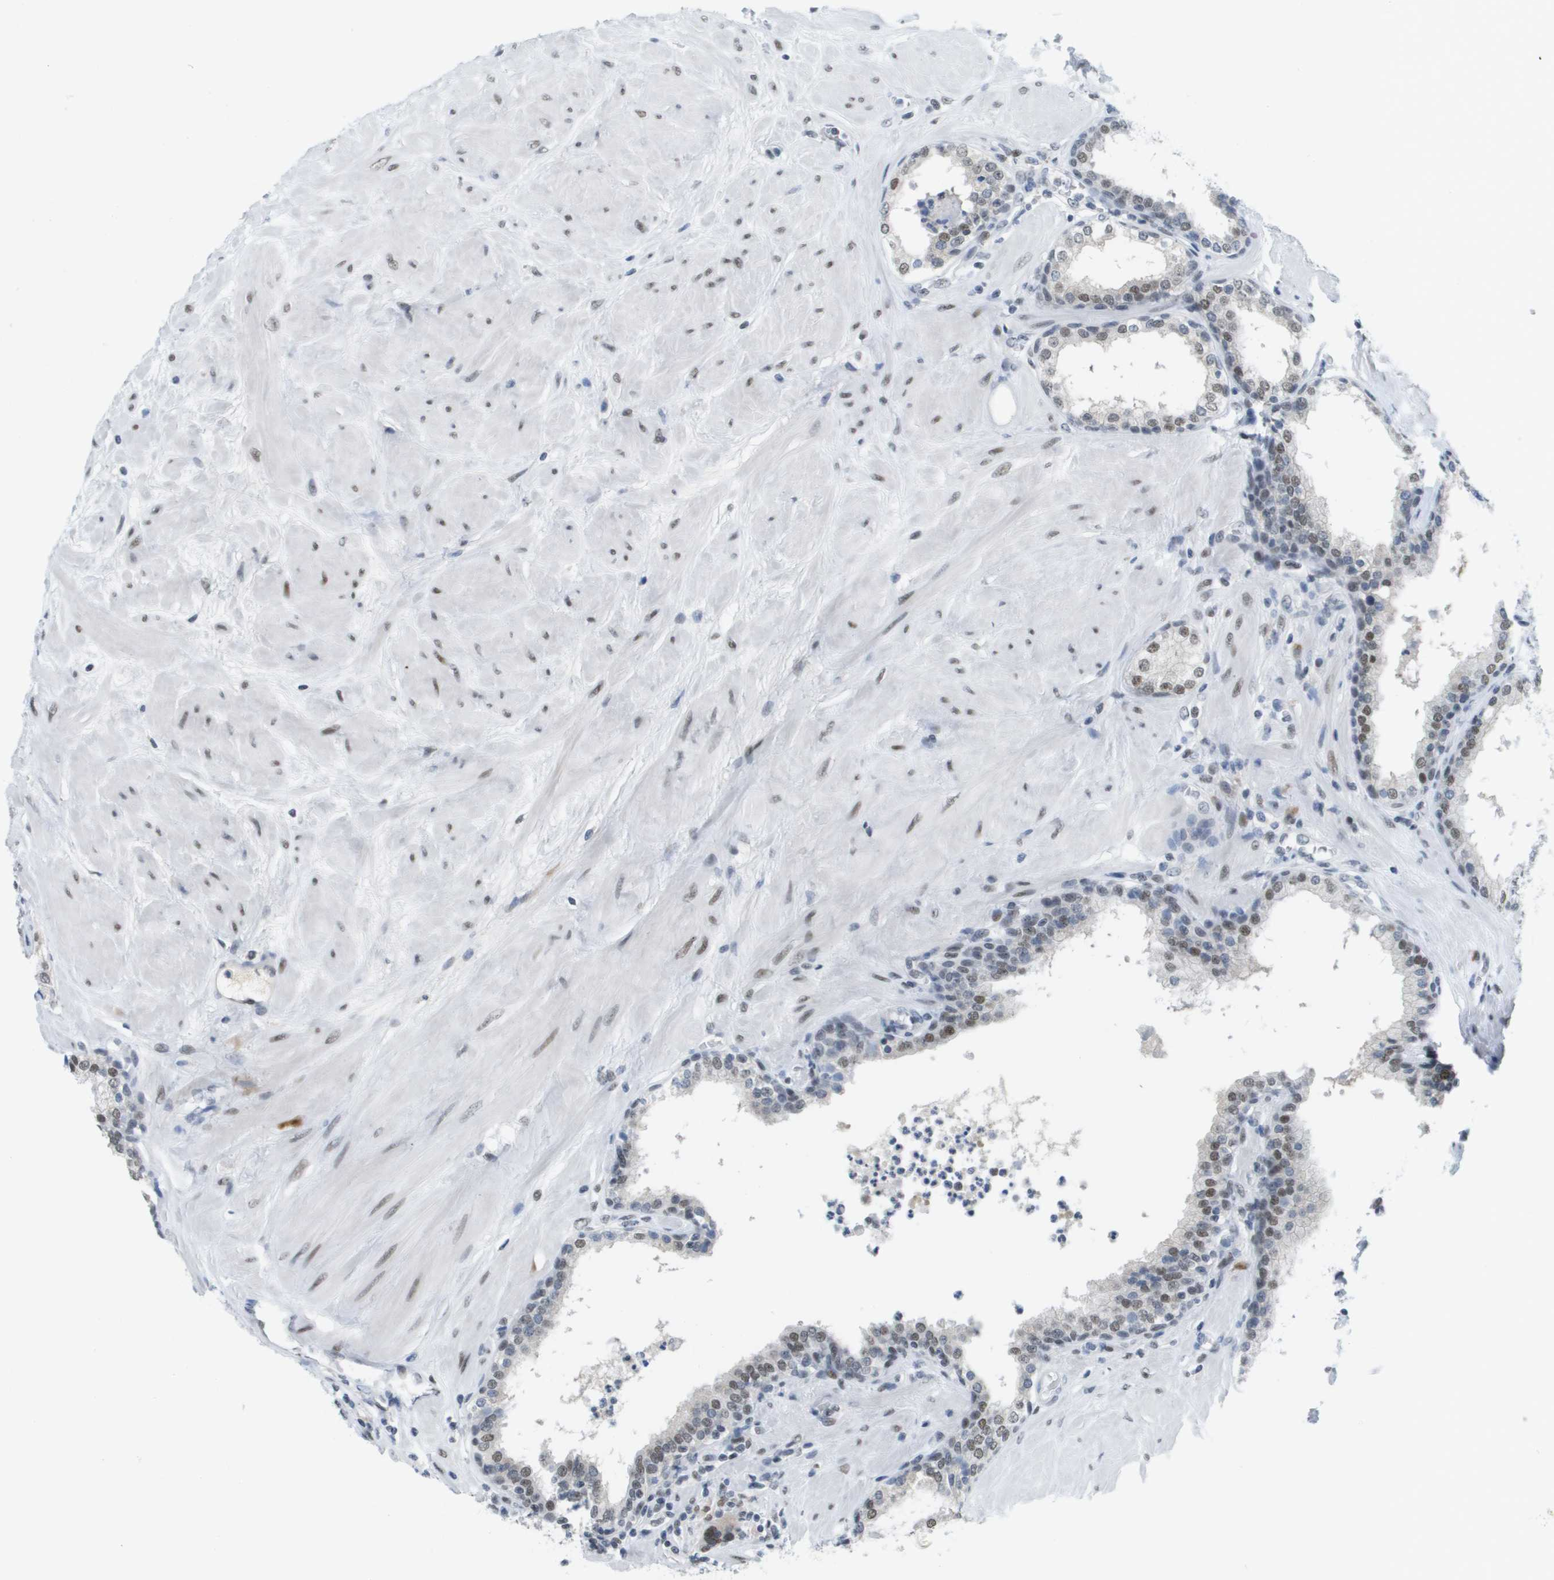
{"staining": {"intensity": "moderate", "quantity": ">75%", "location": "nuclear"}, "tissue": "prostate", "cell_type": "Glandular cells", "image_type": "normal", "snomed": [{"axis": "morphology", "description": "Normal tissue, NOS"}, {"axis": "topography", "description": "Prostate"}], "caption": "DAB immunohistochemical staining of benign human prostate exhibits moderate nuclear protein positivity in about >75% of glandular cells. The protein is stained brown, and the nuclei are stained in blue (DAB (3,3'-diaminobenzidine) IHC with brightfield microscopy, high magnification).", "gene": "TP53RK", "patient": {"sex": "male", "age": 51}}